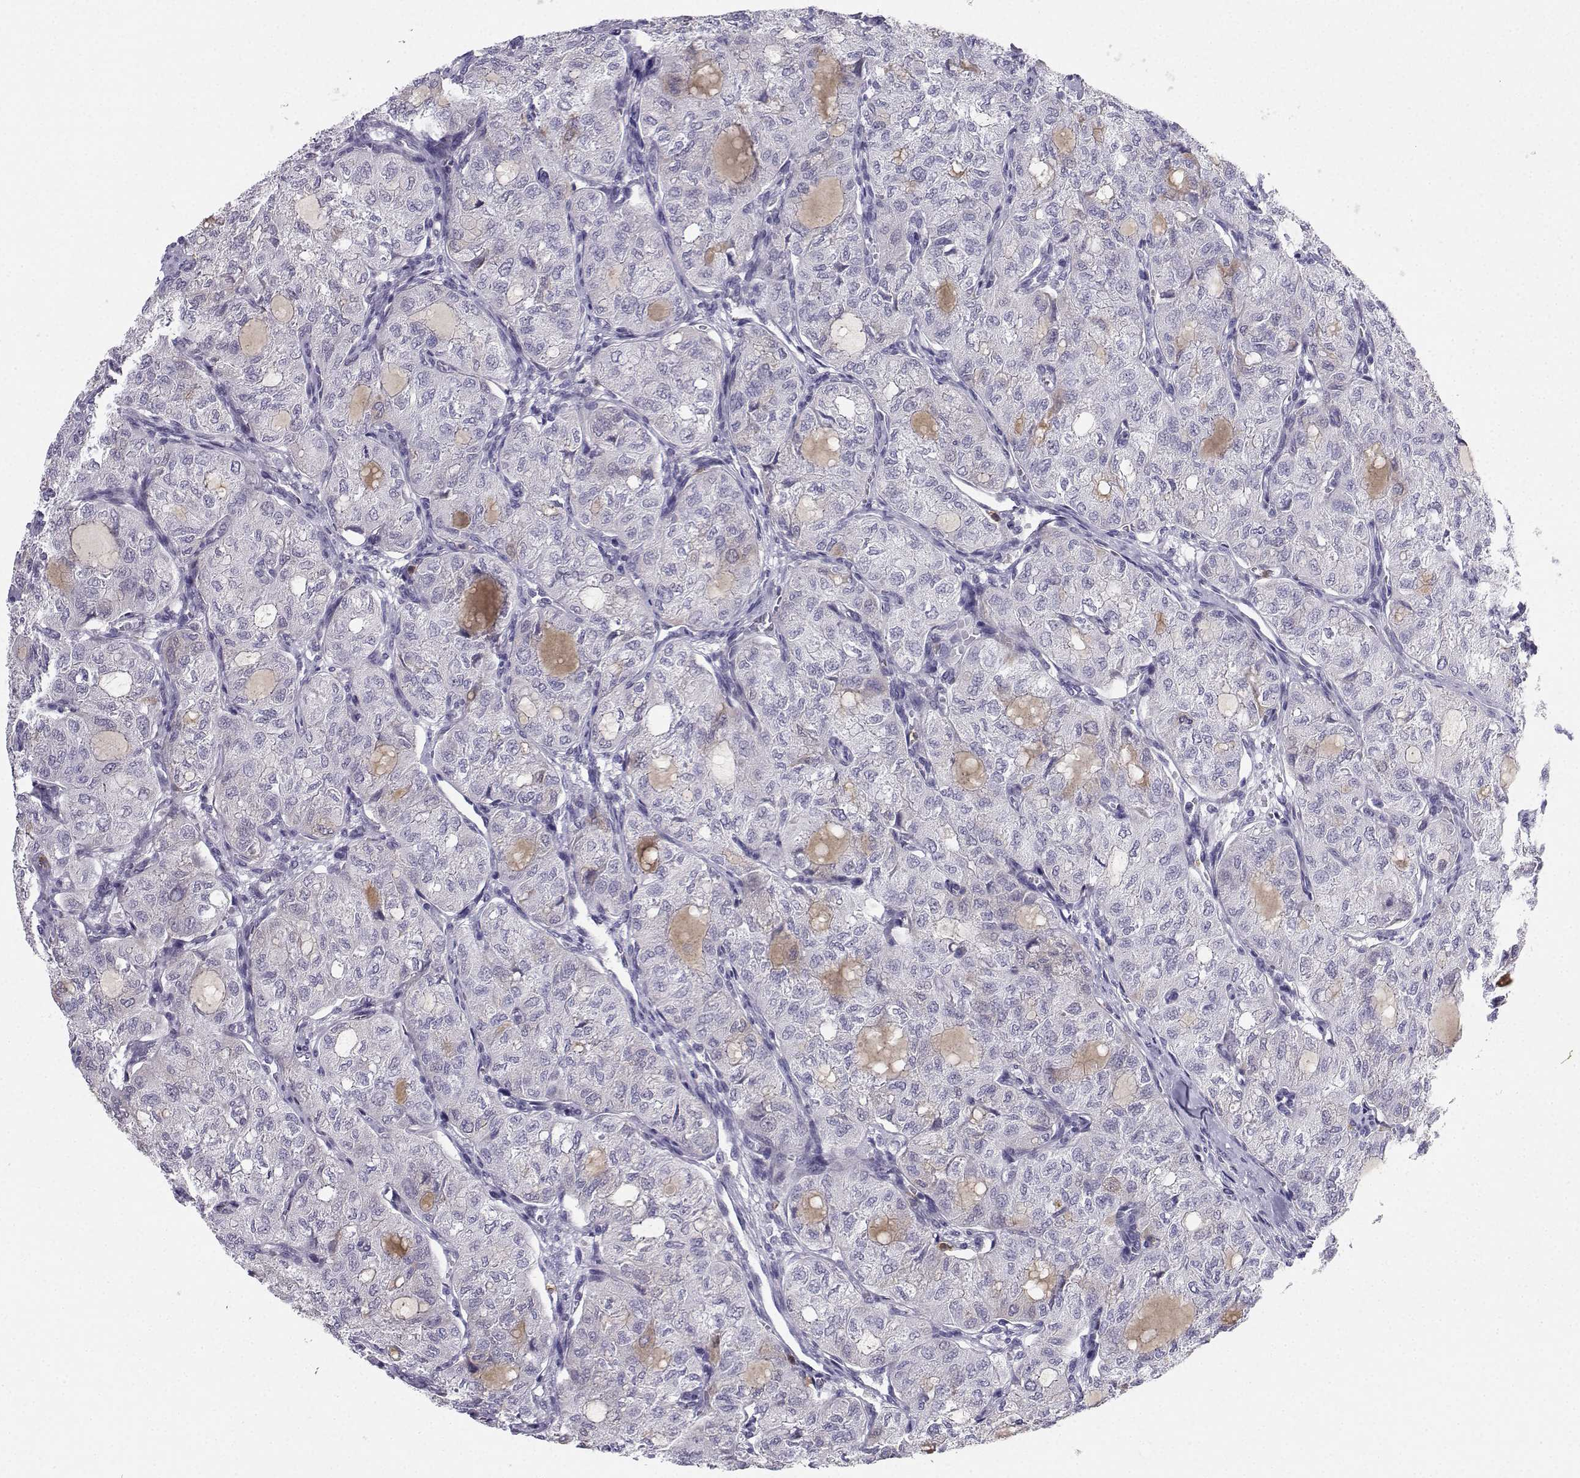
{"staining": {"intensity": "negative", "quantity": "none", "location": "none"}, "tissue": "thyroid cancer", "cell_type": "Tumor cells", "image_type": "cancer", "snomed": [{"axis": "morphology", "description": "Follicular adenoma carcinoma, NOS"}, {"axis": "topography", "description": "Thyroid gland"}], "caption": "This is an immunohistochemistry image of thyroid cancer (follicular adenoma carcinoma). There is no positivity in tumor cells.", "gene": "CALY", "patient": {"sex": "male", "age": 75}}